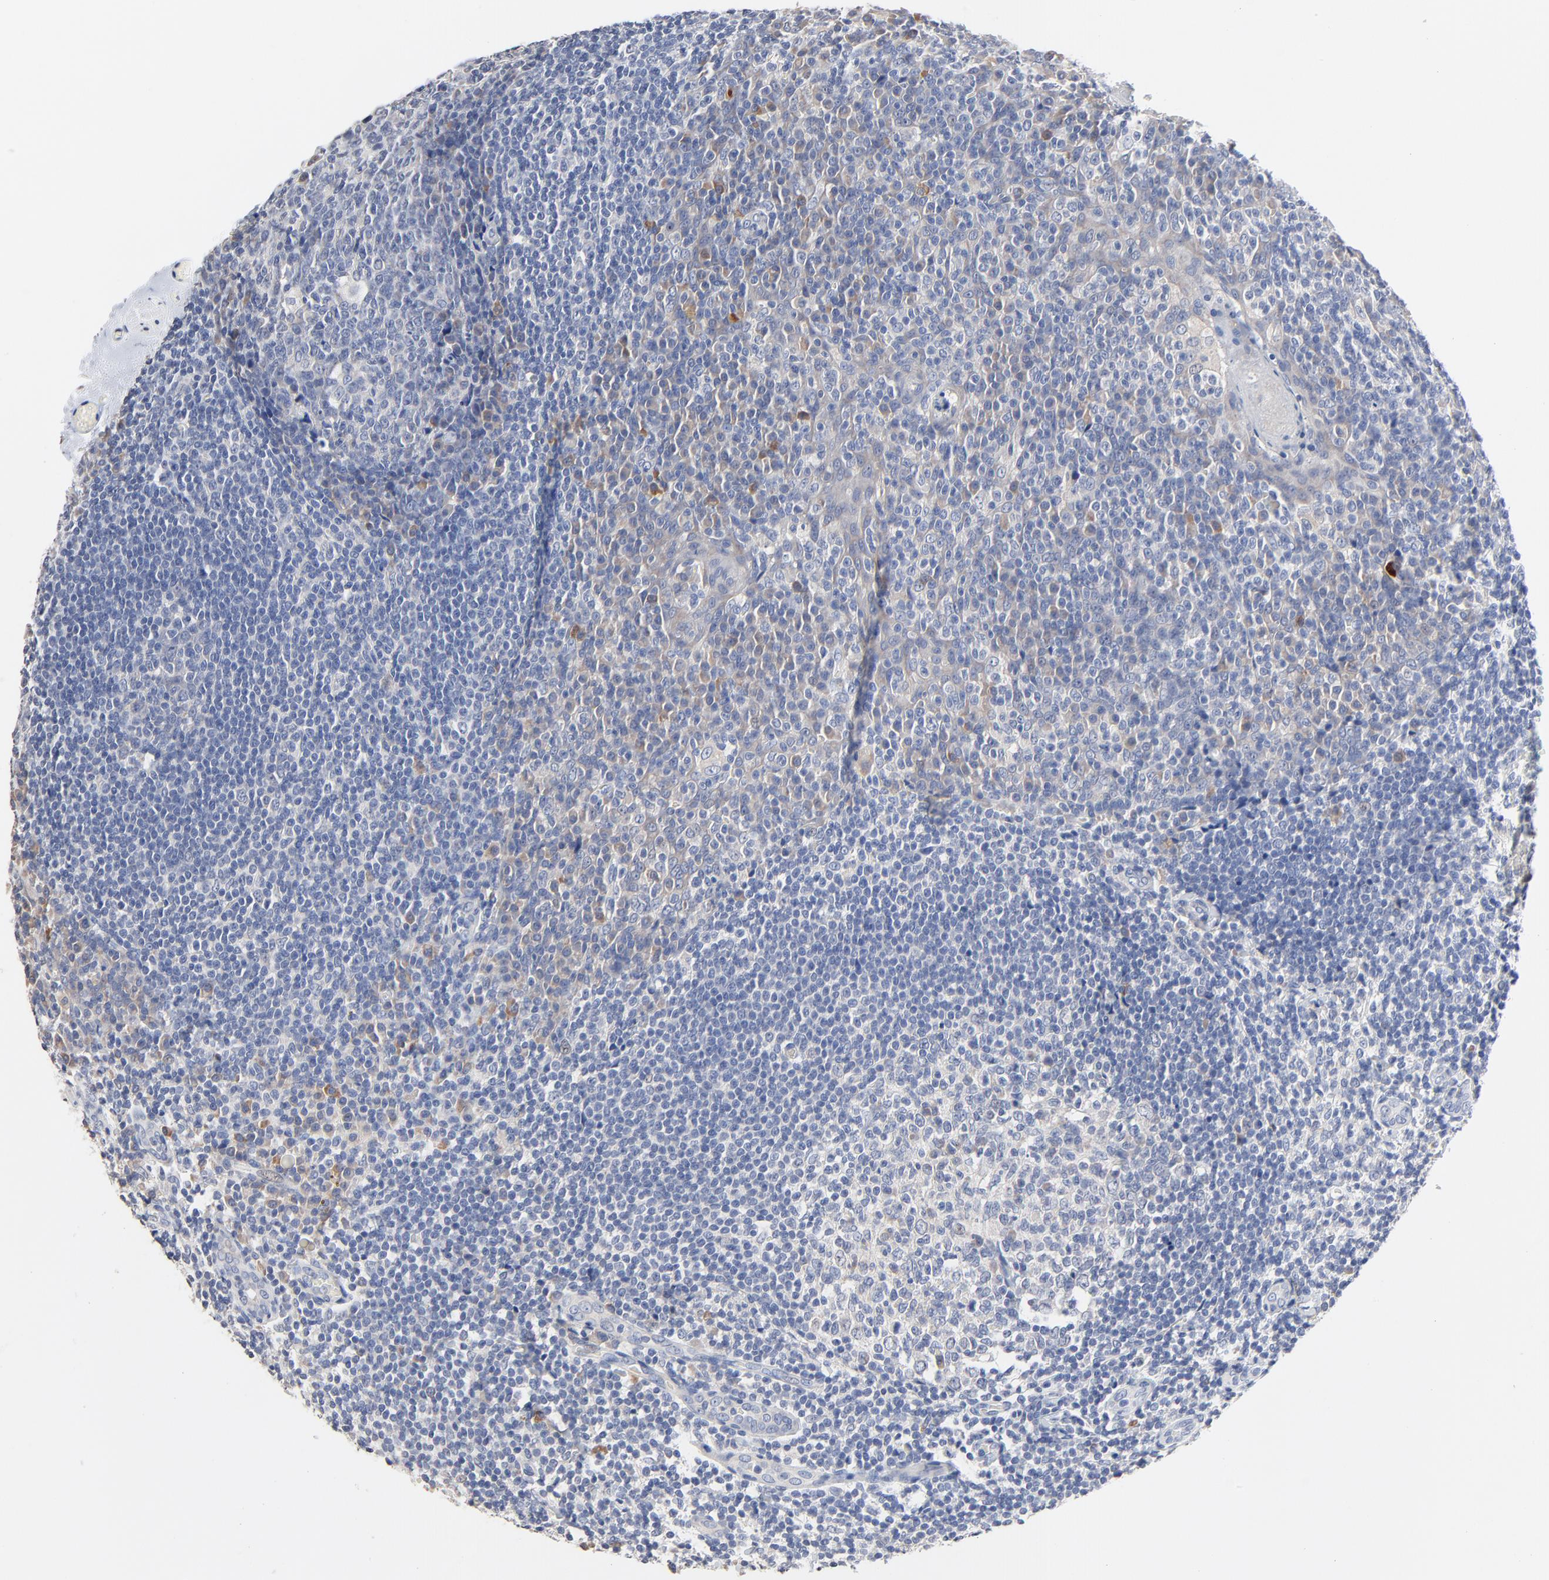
{"staining": {"intensity": "weak", "quantity": "<25%", "location": "cytoplasmic/membranous"}, "tissue": "tonsil", "cell_type": "Germinal center cells", "image_type": "normal", "snomed": [{"axis": "morphology", "description": "Normal tissue, NOS"}, {"axis": "topography", "description": "Tonsil"}], "caption": "This is a micrograph of IHC staining of benign tonsil, which shows no expression in germinal center cells.", "gene": "FBXL5", "patient": {"sex": "male", "age": 31}}